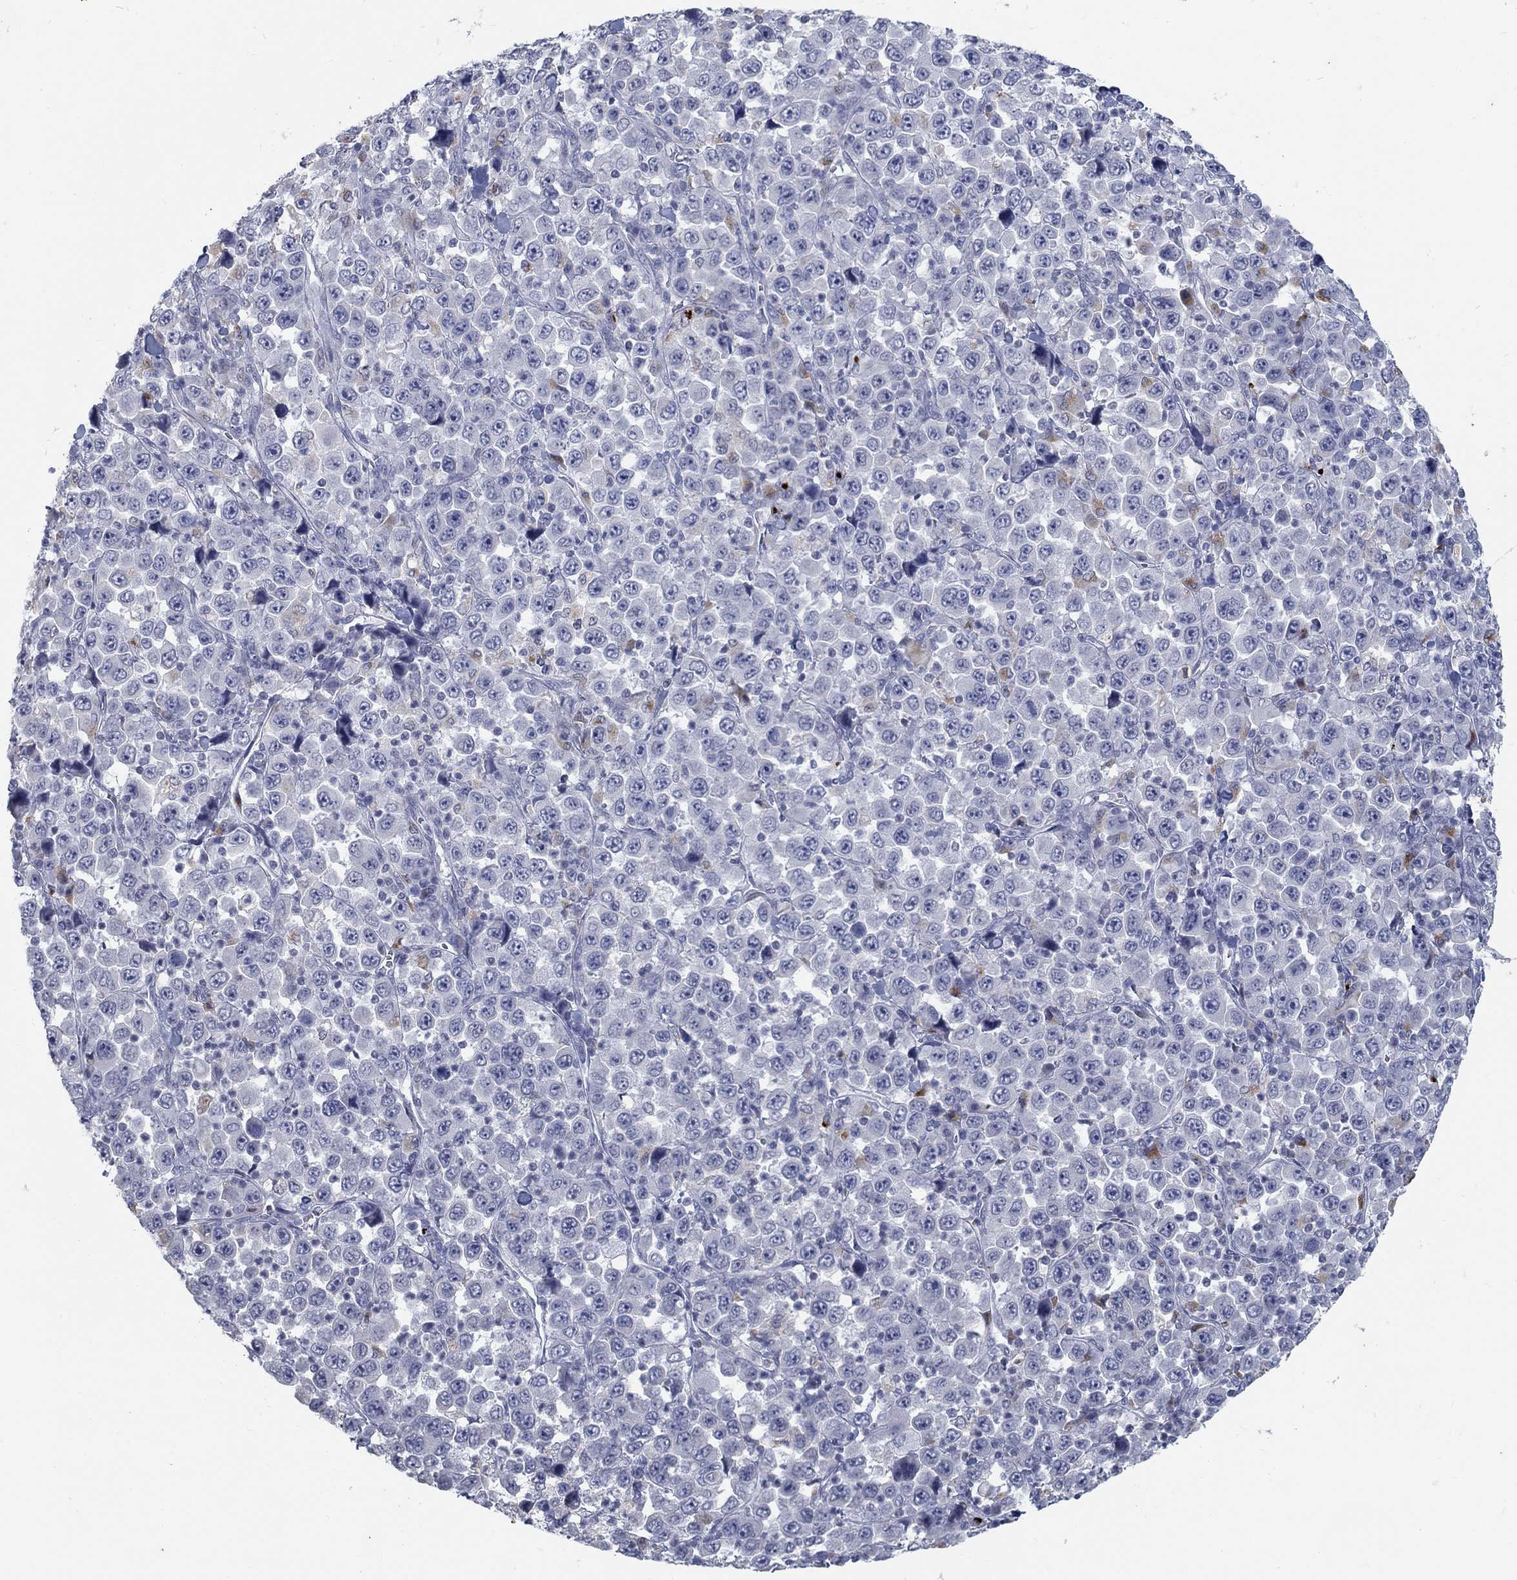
{"staining": {"intensity": "weak", "quantity": "<25%", "location": "cytoplasmic/membranous"}, "tissue": "stomach cancer", "cell_type": "Tumor cells", "image_type": "cancer", "snomed": [{"axis": "morphology", "description": "Normal tissue, NOS"}, {"axis": "morphology", "description": "Adenocarcinoma, NOS"}, {"axis": "topography", "description": "Stomach, upper"}, {"axis": "topography", "description": "Stomach"}], "caption": "Histopathology image shows no significant protein staining in tumor cells of stomach cancer (adenocarcinoma).", "gene": "MTSS2", "patient": {"sex": "male", "age": 59}}